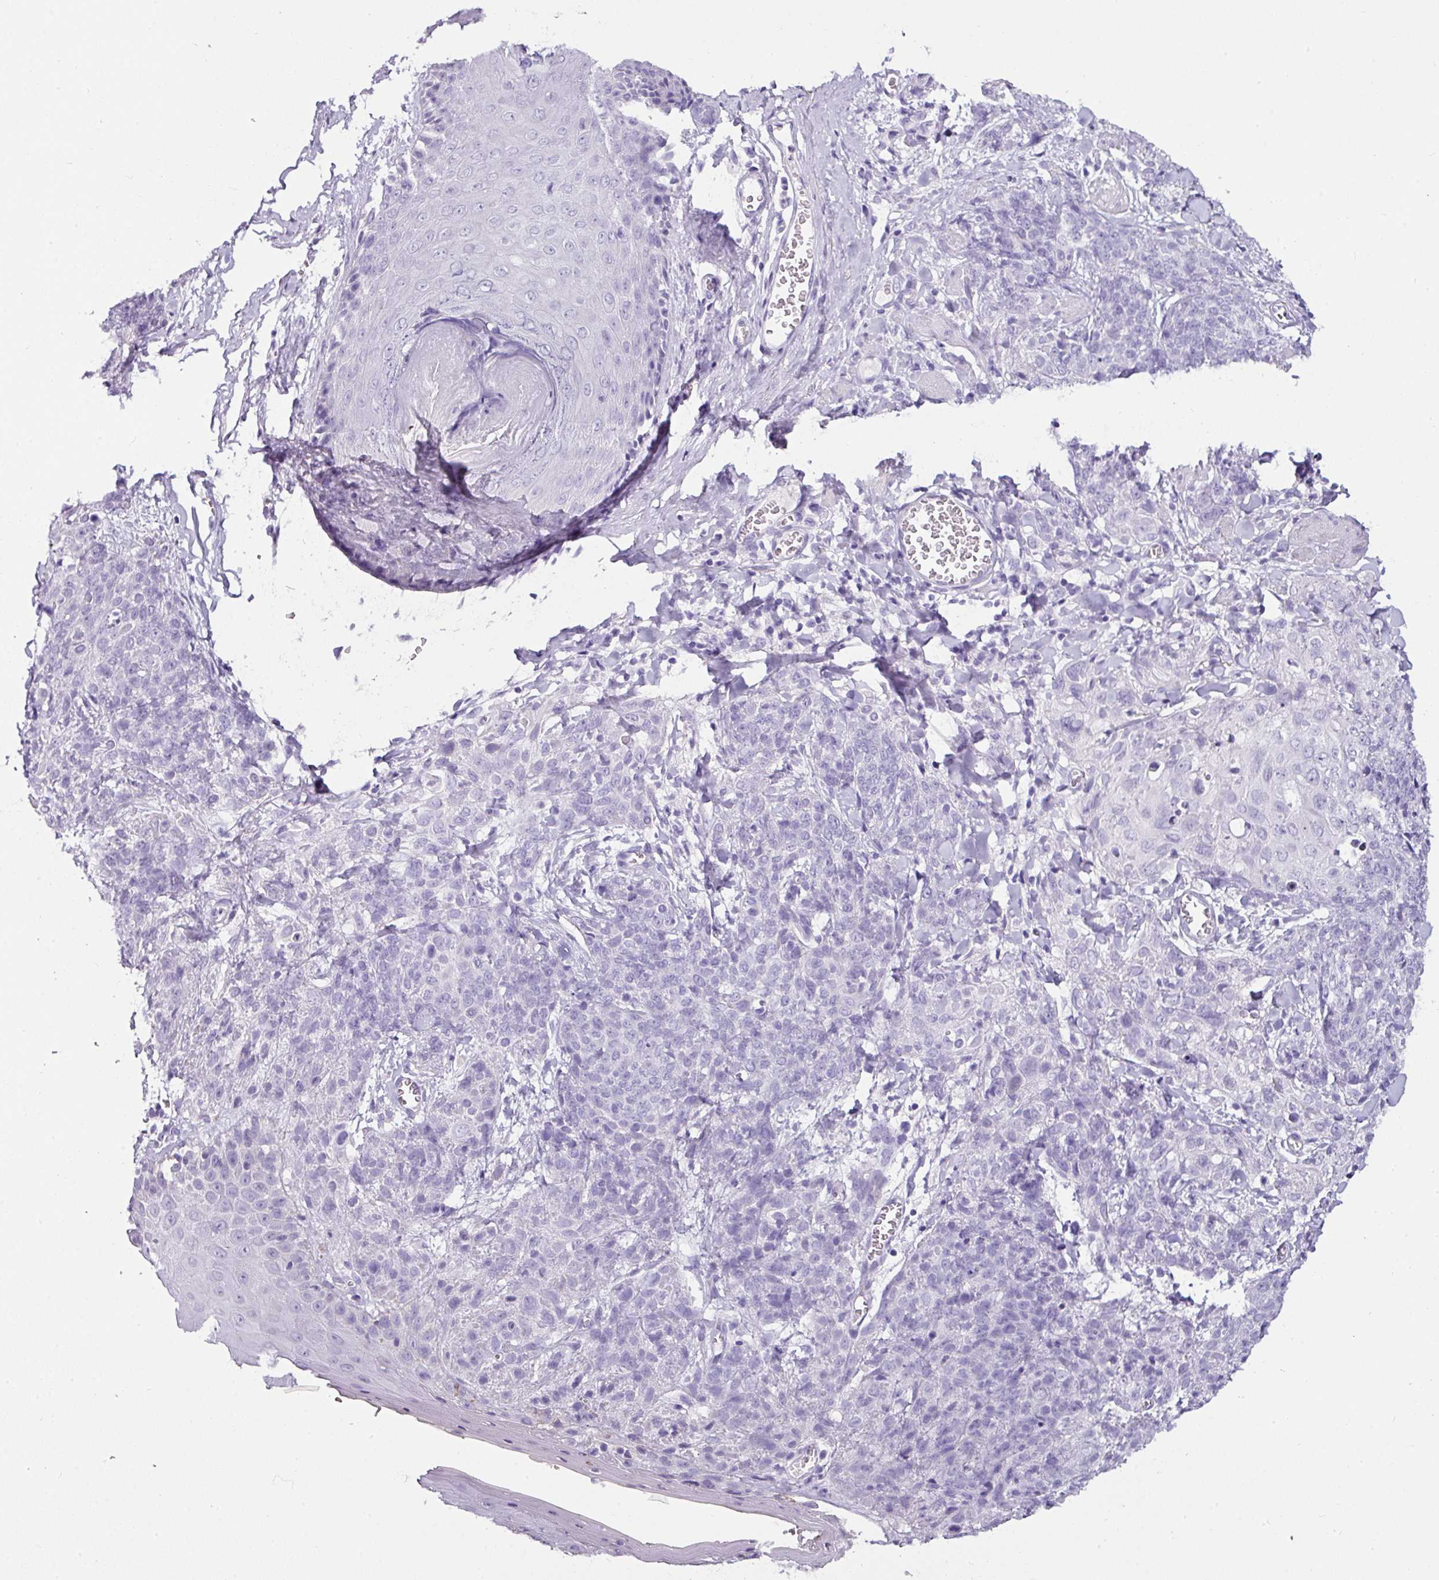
{"staining": {"intensity": "negative", "quantity": "none", "location": "none"}, "tissue": "skin cancer", "cell_type": "Tumor cells", "image_type": "cancer", "snomed": [{"axis": "morphology", "description": "Squamous cell carcinoma, NOS"}, {"axis": "topography", "description": "Skin"}, {"axis": "topography", "description": "Vulva"}], "caption": "IHC micrograph of neoplastic tissue: human squamous cell carcinoma (skin) stained with DAB (3,3'-diaminobenzidine) reveals no significant protein positivity in tumor cells. Nuclei are stained in blue.", "gene": "NAPSA", "patient": {"sex": "female", "age": 85}}